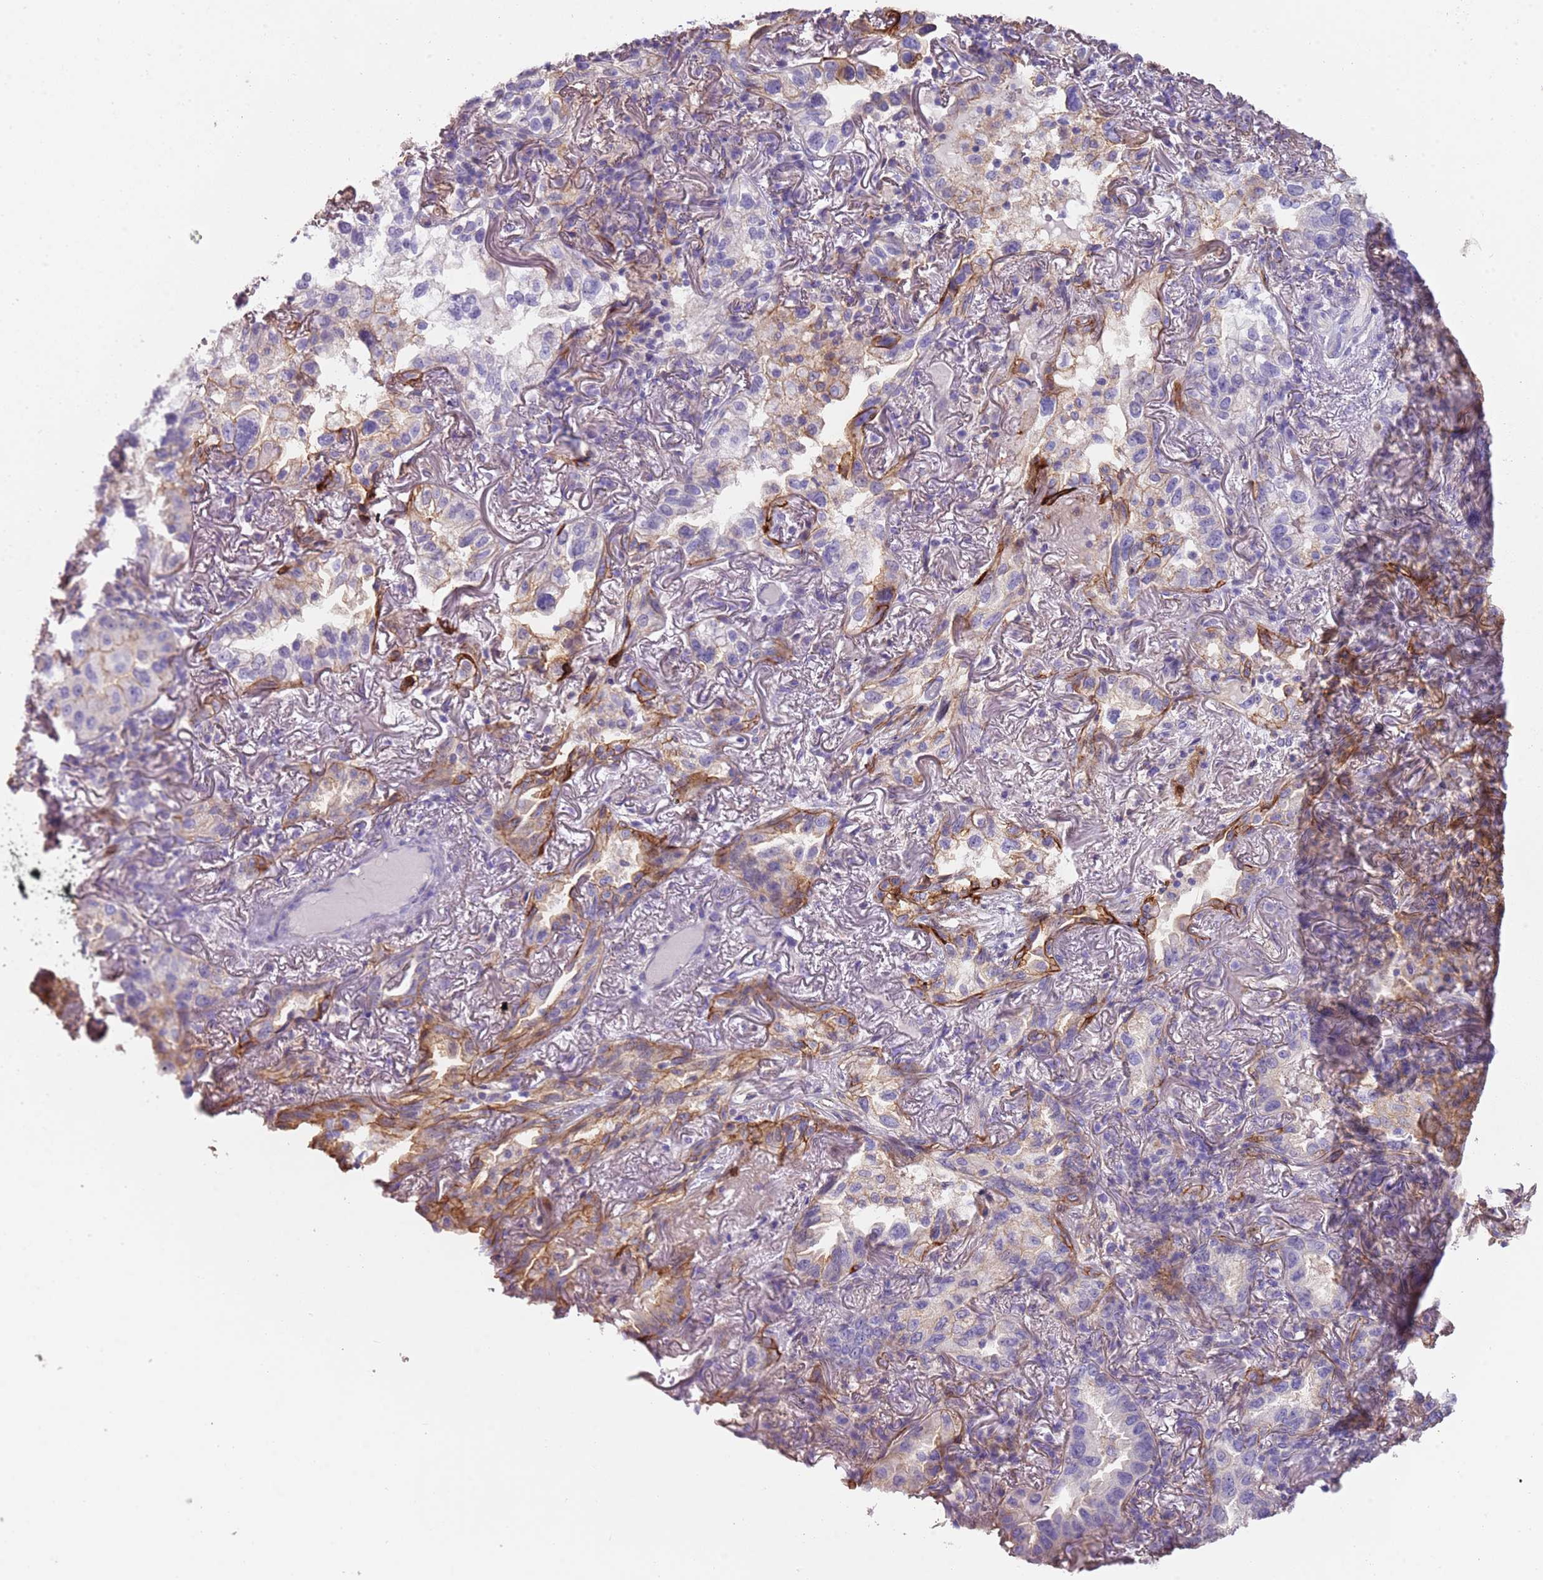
{"staining": {"intensity": "moderate", "quantity": "<25%", "location": "cytoplasmic/membranous"}, "tissue": "lung cancer", "cell_type": "Tumor cells", "image_type": "cancer", "snomed": [{"axis": "morphology", "description": "Adenocarcinoma, NOS"}, {"axis": "topography", "description": "Lung"}], "caption": "The immunohistochemical stain shows moderate cytoplasmic/membranous expression in tumor cells of lung cancer tissue.", "gene": "NBPF3", "patient": {"sex": "female", "age": 69}}